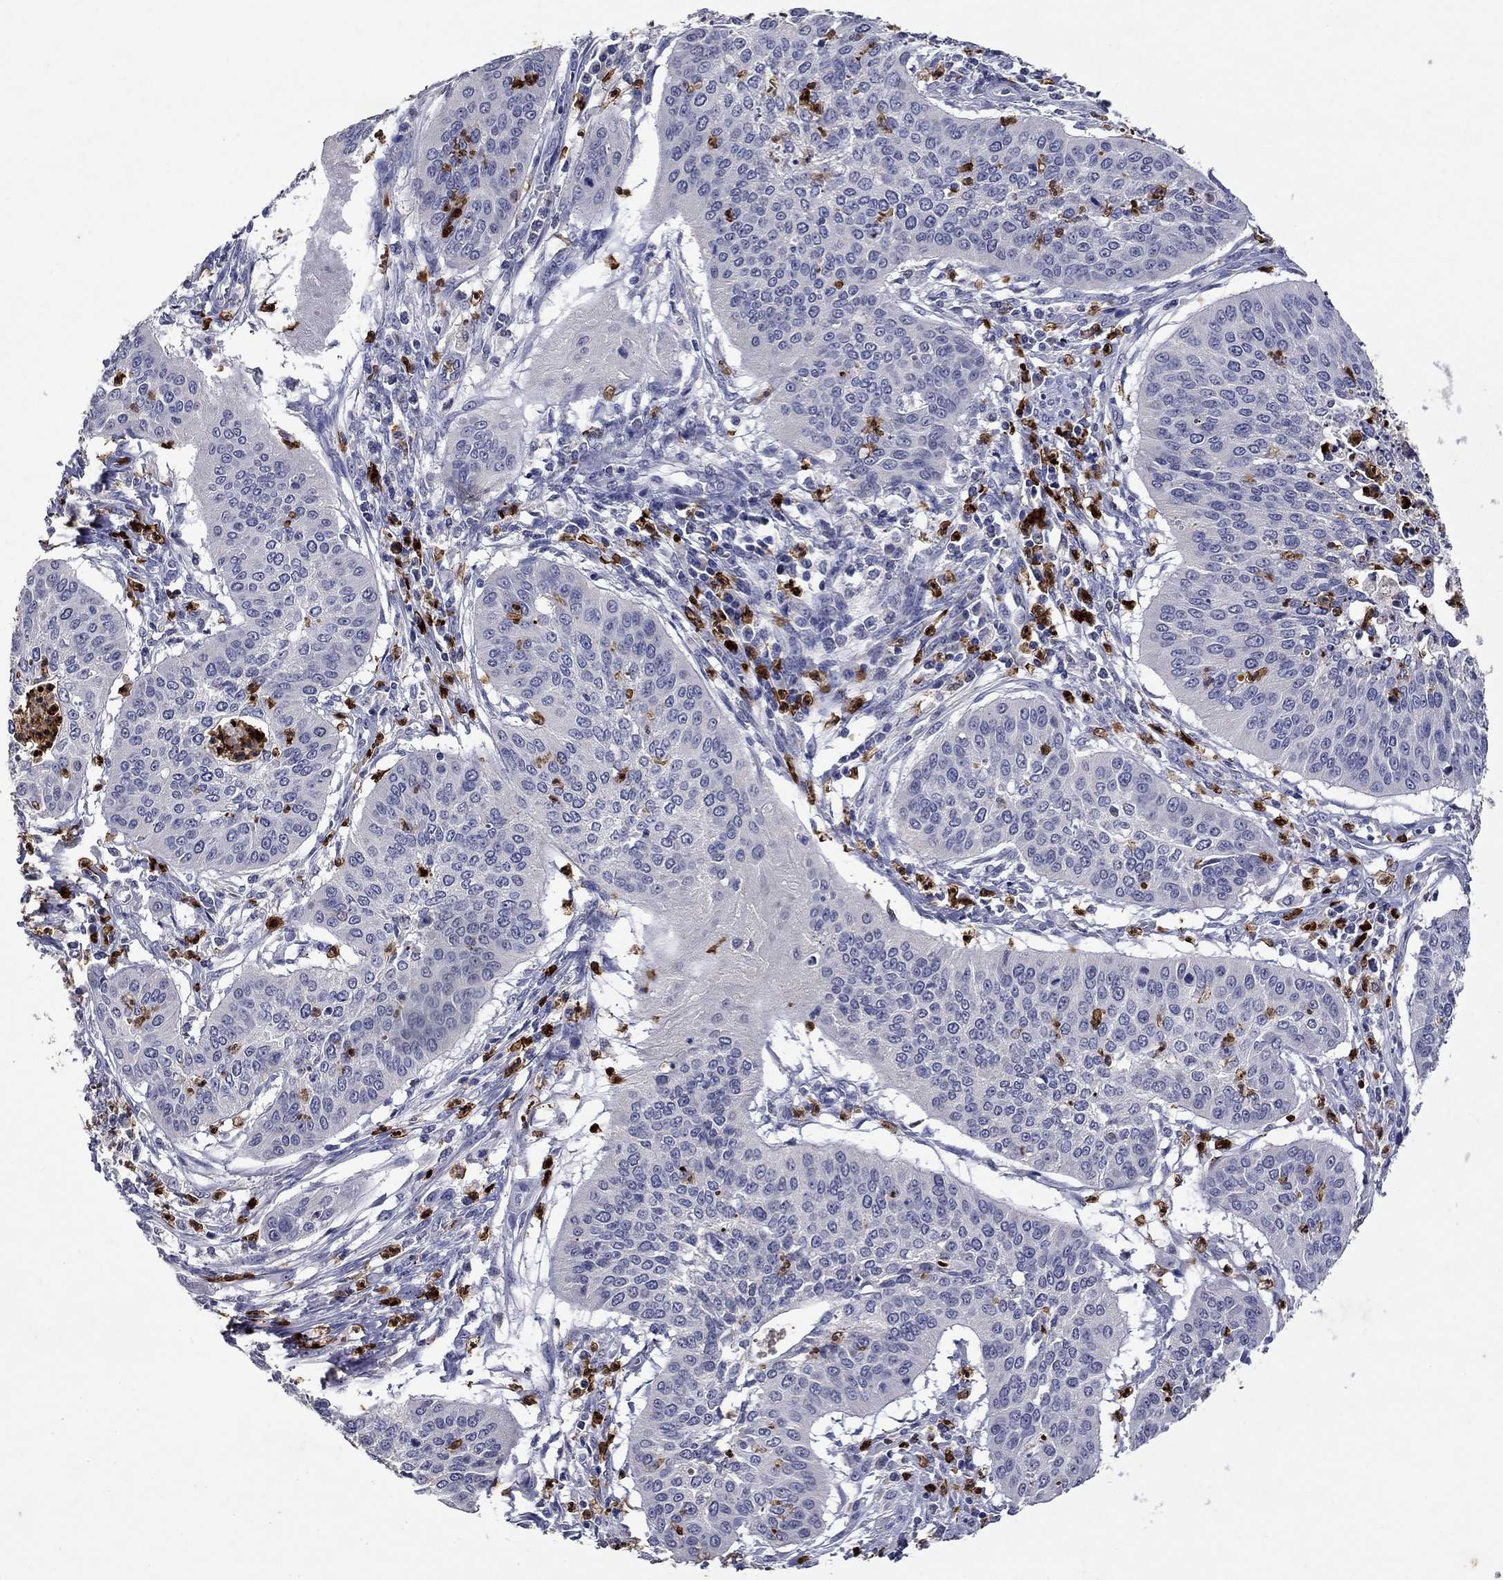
{"staining": {"intensity": "negative", "quantity": "none", "location": "none"}, "tissue": "cervical cancer", "cell_type": "Tumor cells", "image_type": "cancer", "snomed": [{"axis": "morphology", "description": "Normal tissue, NOS"}, {"axis": "morphology", "description": "Squamous cell carcinoma, NOS"}, {"axis": "topography", "description": "Cervix"}], "caption": "This is an immunohistochemistry micrograph of cervical cancer. There is no positivity in tumor cells.", "gene": "IRF5", "patient": {"sex": "female", "age": 39}}